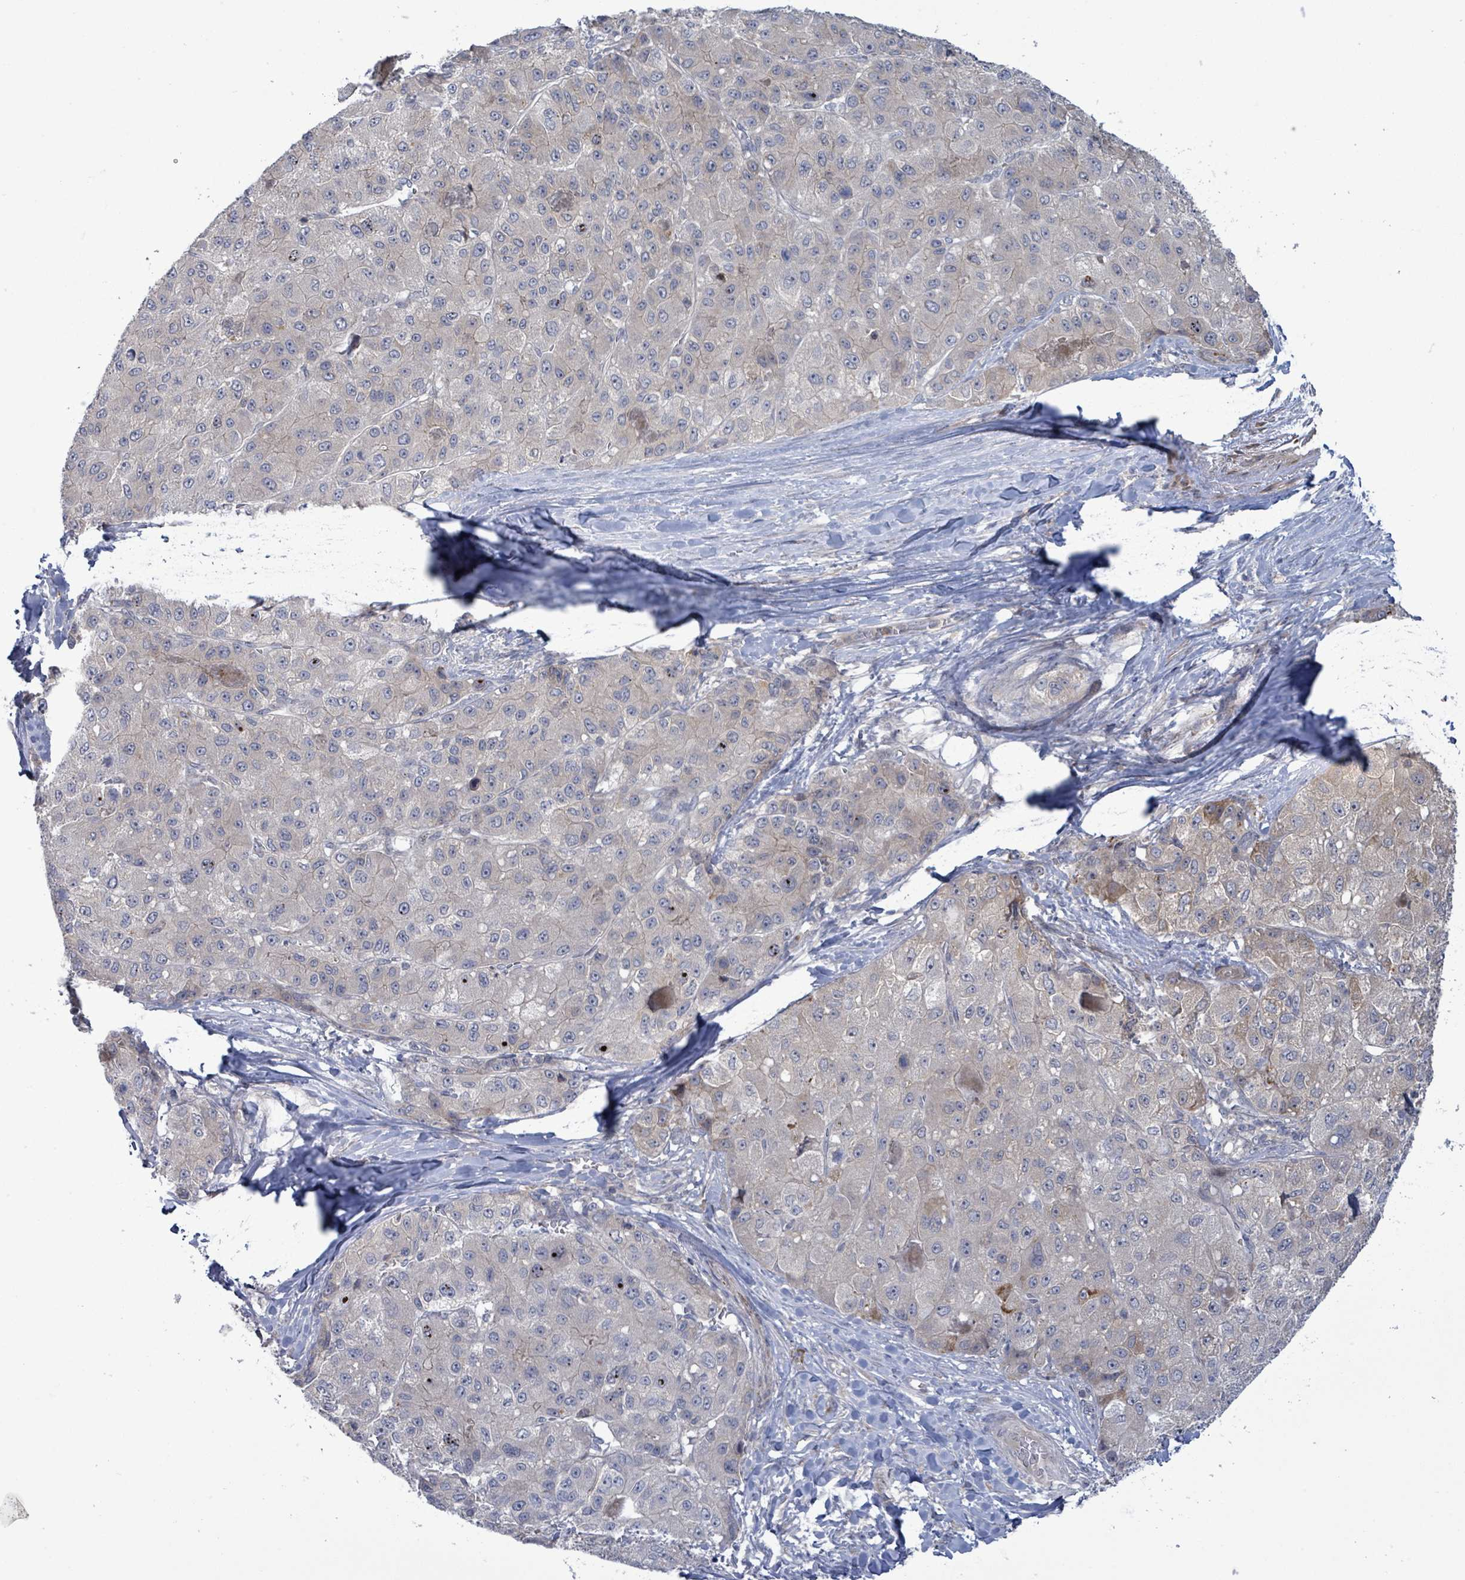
{"staining": {"intensity": "moderate", "quantity": "<25%", "location": "nuclear"}, "tissue": "liver cancer", "cell_type": "Tumor cells", "image_type": "cancer", "snomed": [{"axis": "morphology", "description": "Carcinoma, Hepatocellular, NOS"}, {"axis": "topography", "description": "Liver"}], "caption": "DAB (3,3'-diaminobenzidine) immunohistochemical staining of liver cancer (hepatocellular carcinoma) displays moderate nuclear protein positivity in about <25% of tumor cells.", "gene": "SLIT3", "patient": {"sex": "male", "age": 80}}